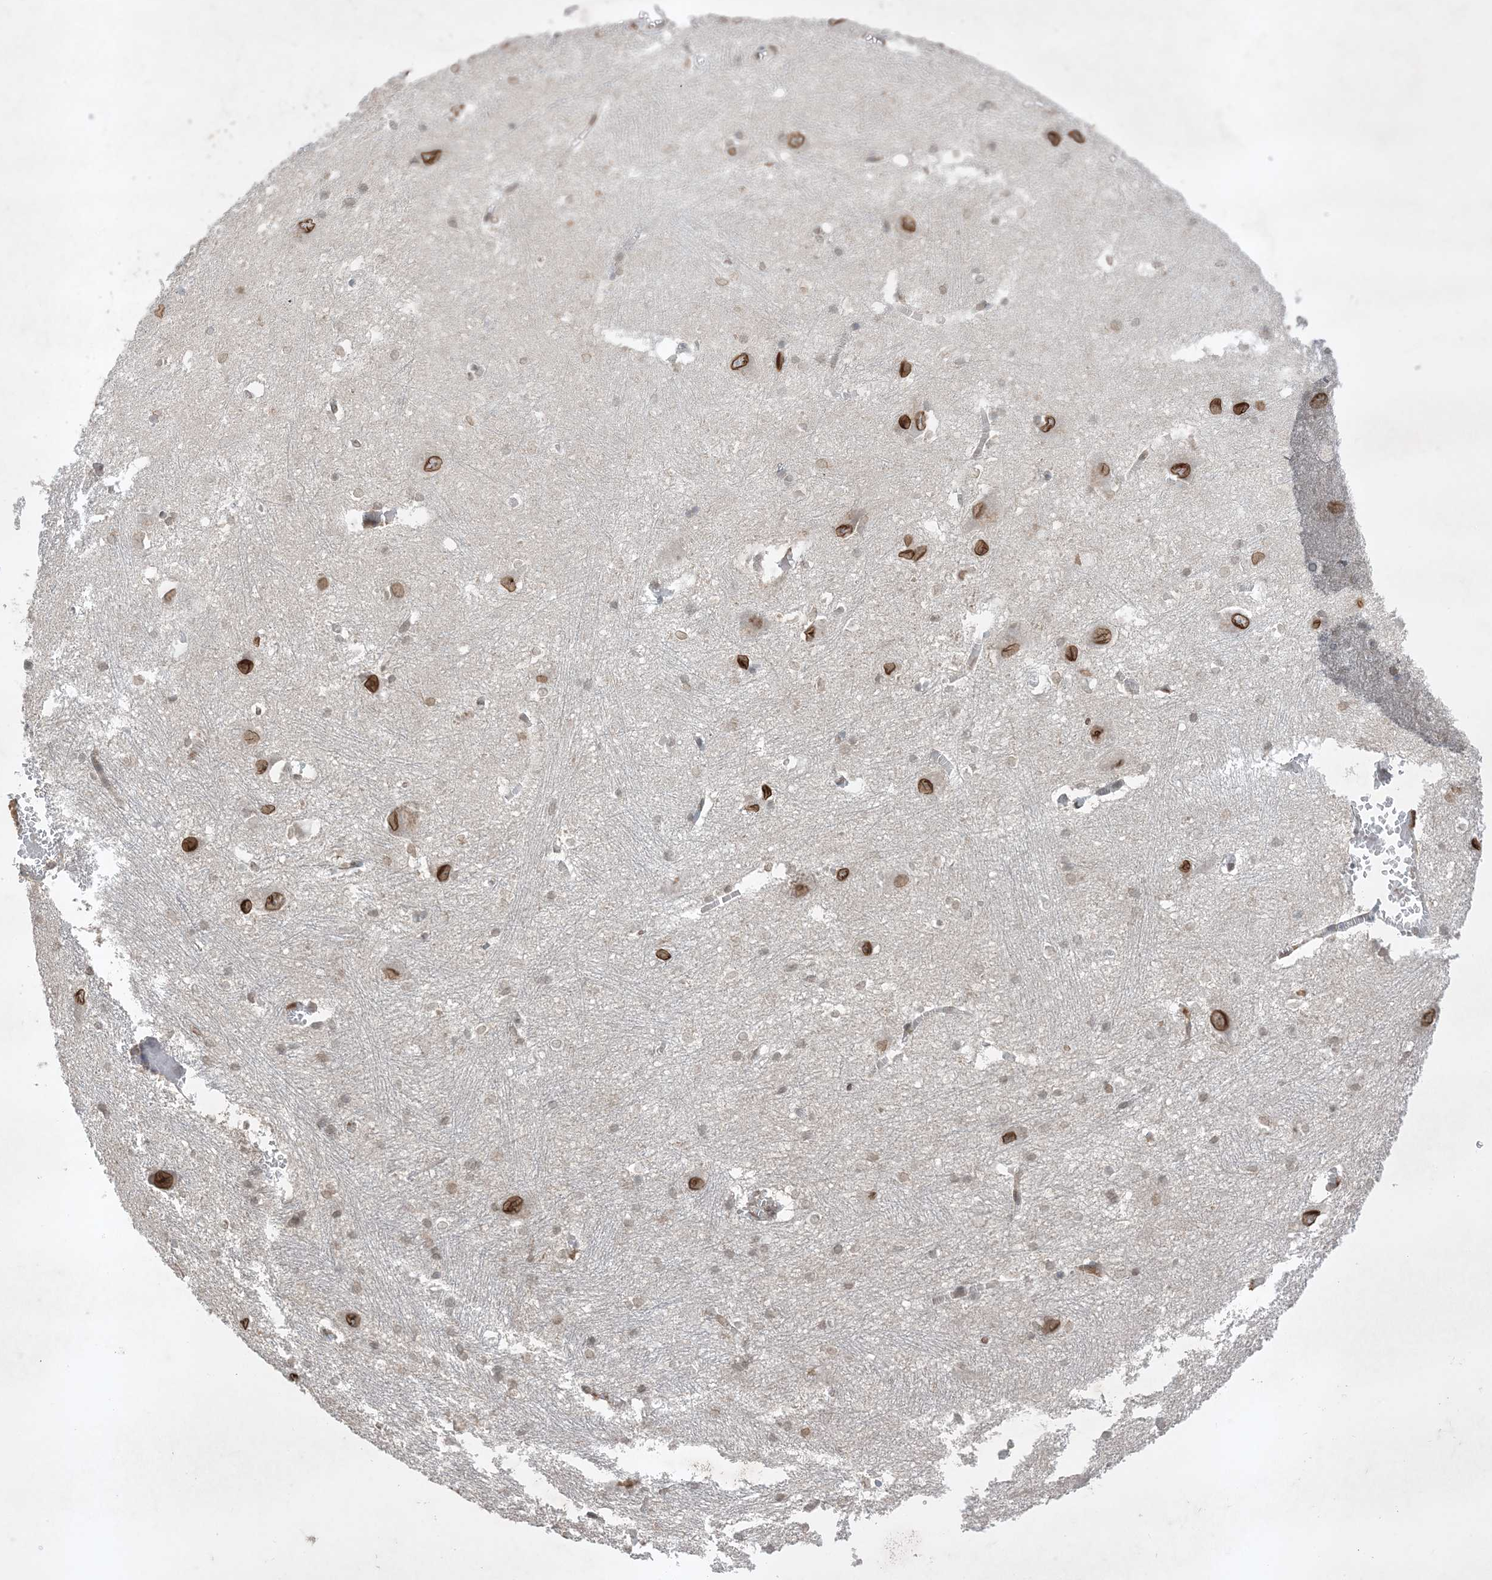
{"staining": {"intensity": "moderate", "quantity": "<25%", "location": "cytoplasmic/membranous,nuclear"}, "tissue": "caudate", "cell_type": "Glial cells", "image_type": "normal", "snomed": [{"axis": "morphology", "description": "Normal tissue, NOS"}, {"axis": "topography", "description": "Lateral ventricle wall"}], "caption": "Caudate stained with DAB (3,3'-diaminobenzidine) immunohistochemistry (IHC) reveals low levels of moderate cytoplasmic/membranous,nuclear expression in about <25% of glial cells.", "gene": "FNDC1", "patient": {"sex": "male", "age": 37}}